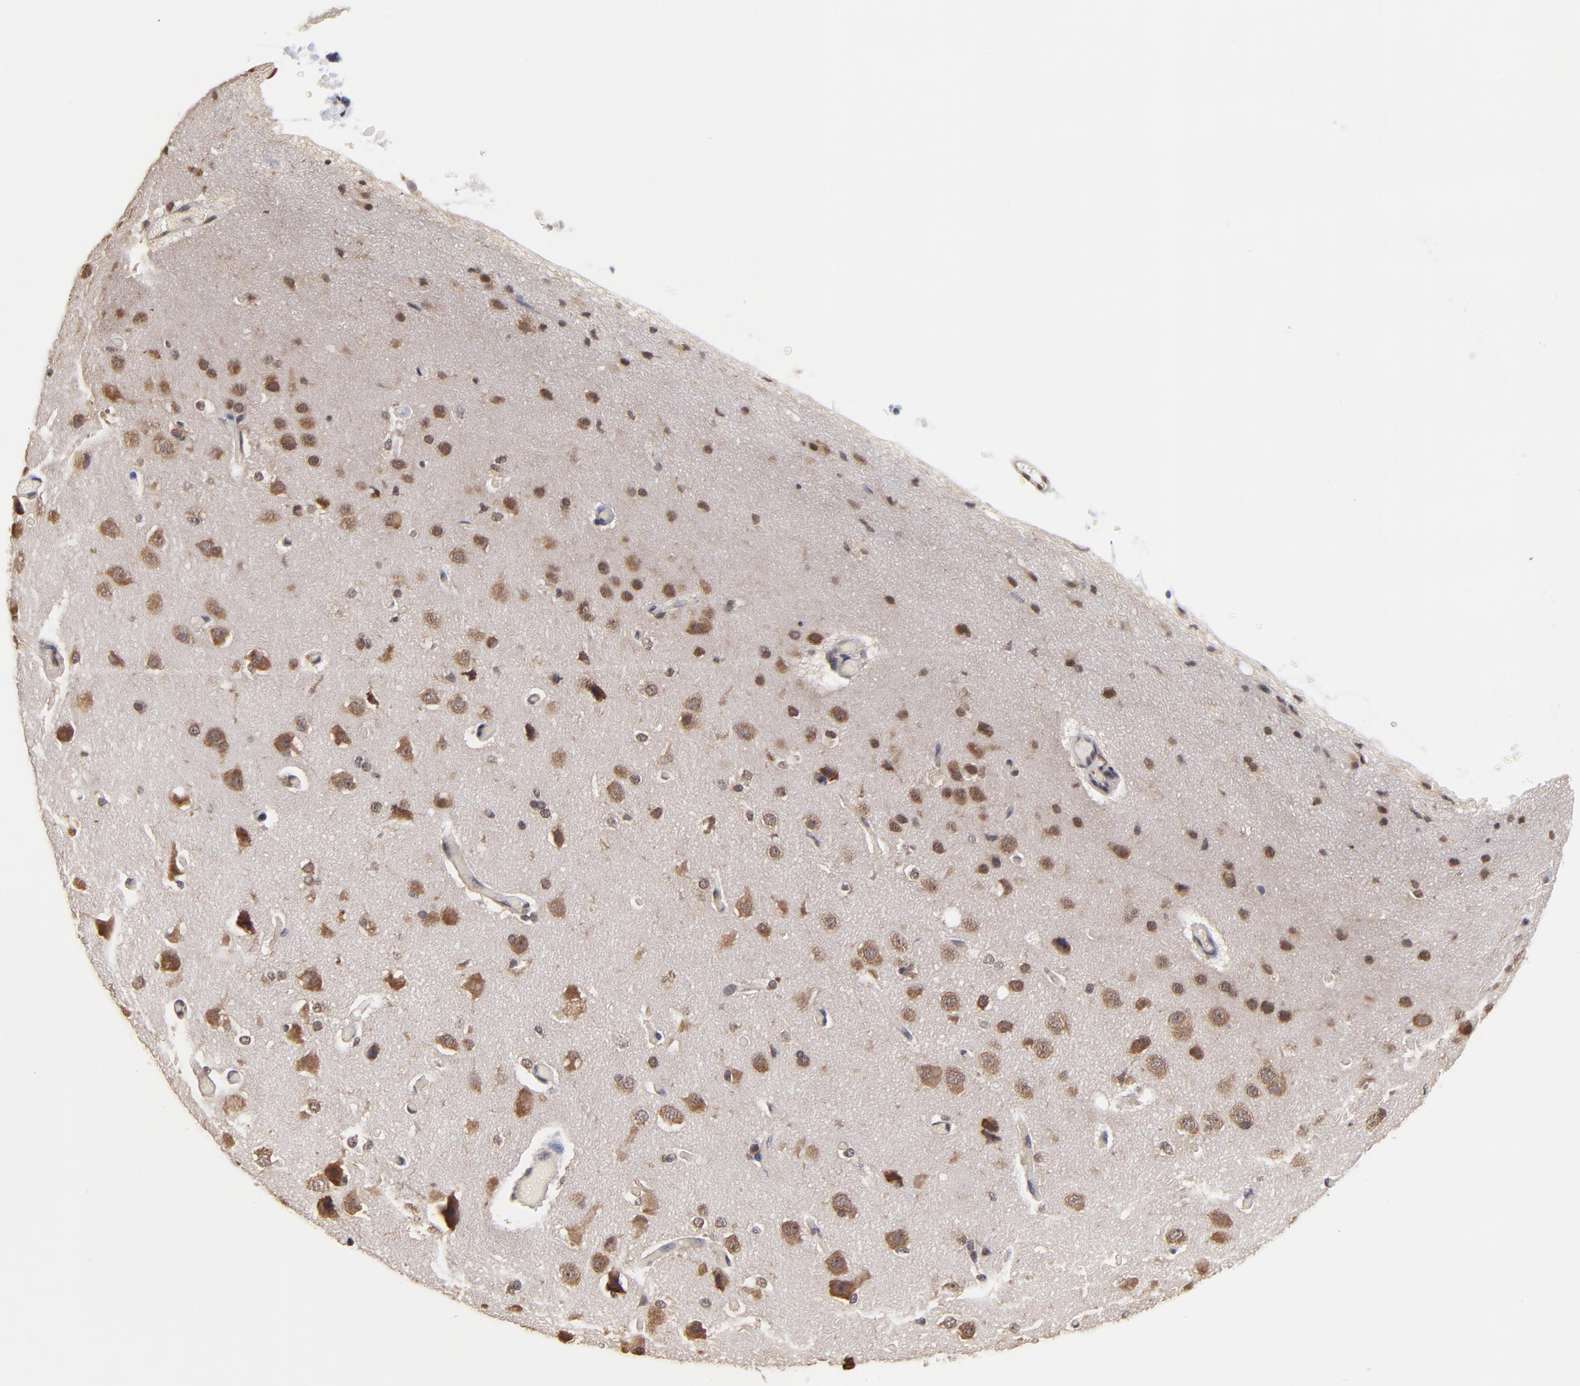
{"staining": {"intensity": "weak", "quantity": ">75%", "location": "cytoplasmic/membranous,nuclear"}, "tissue": "cerebral cortex", "cell_type": "Endothelial cells", "image_type": "normal", "snomed": [{"axis": "morphology", "description": "Normal tissue, NOS"}, {"axis": "morphology", "description": "Glioma, malignant, High grade"}, {"axis": "topography", "description": "Cerebral cortex"}], "caption": "A low amount of weak cytoplasmic/membranous,nuclear staining is seen in about >75% of endothelial cells in benign cerebral cortex. (brown staining indicates protein expression, while blue staining denotes nuclei).", "gene": "BRPF1", "patient": {"sex": "male", "age": 77}}